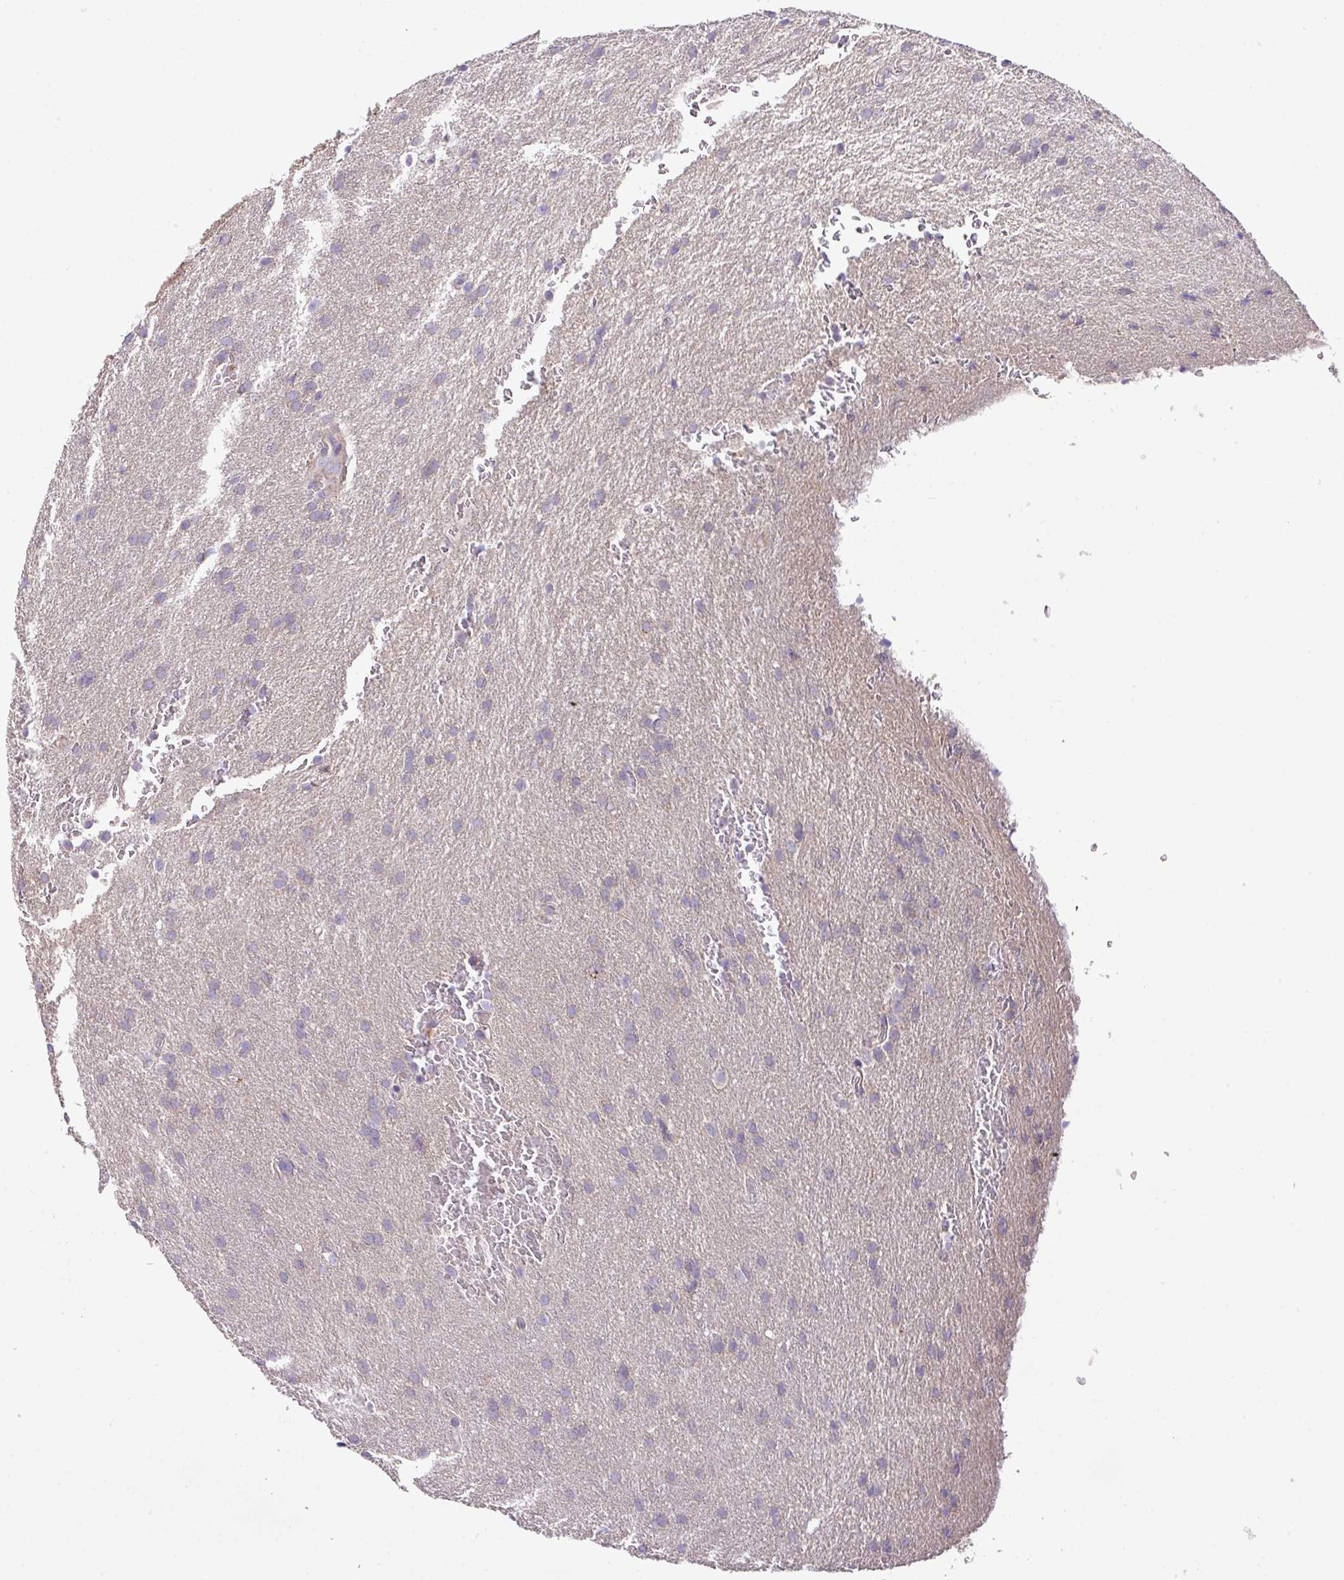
{"staining": {"intensity": "negative", "quantity": "none", "location": "none"}, "tissue": "glioma", "cell_type": "Tumor cells", "image_type": "cancer", "snomed": [{"axis": "morphology", "description": "Glioma, malignant, Low grade"}, {"axis": "topography", "description": "Brain"}], "caption": "Tumor cells are negative for protein expression in human malignant glioma (low-grade). The staining is performed using DAB brown chromogen with nuclei counter-stained in using hematoxylin.", "gene": "ZNF394", "patient": {"sex": "female", "age": 33}}